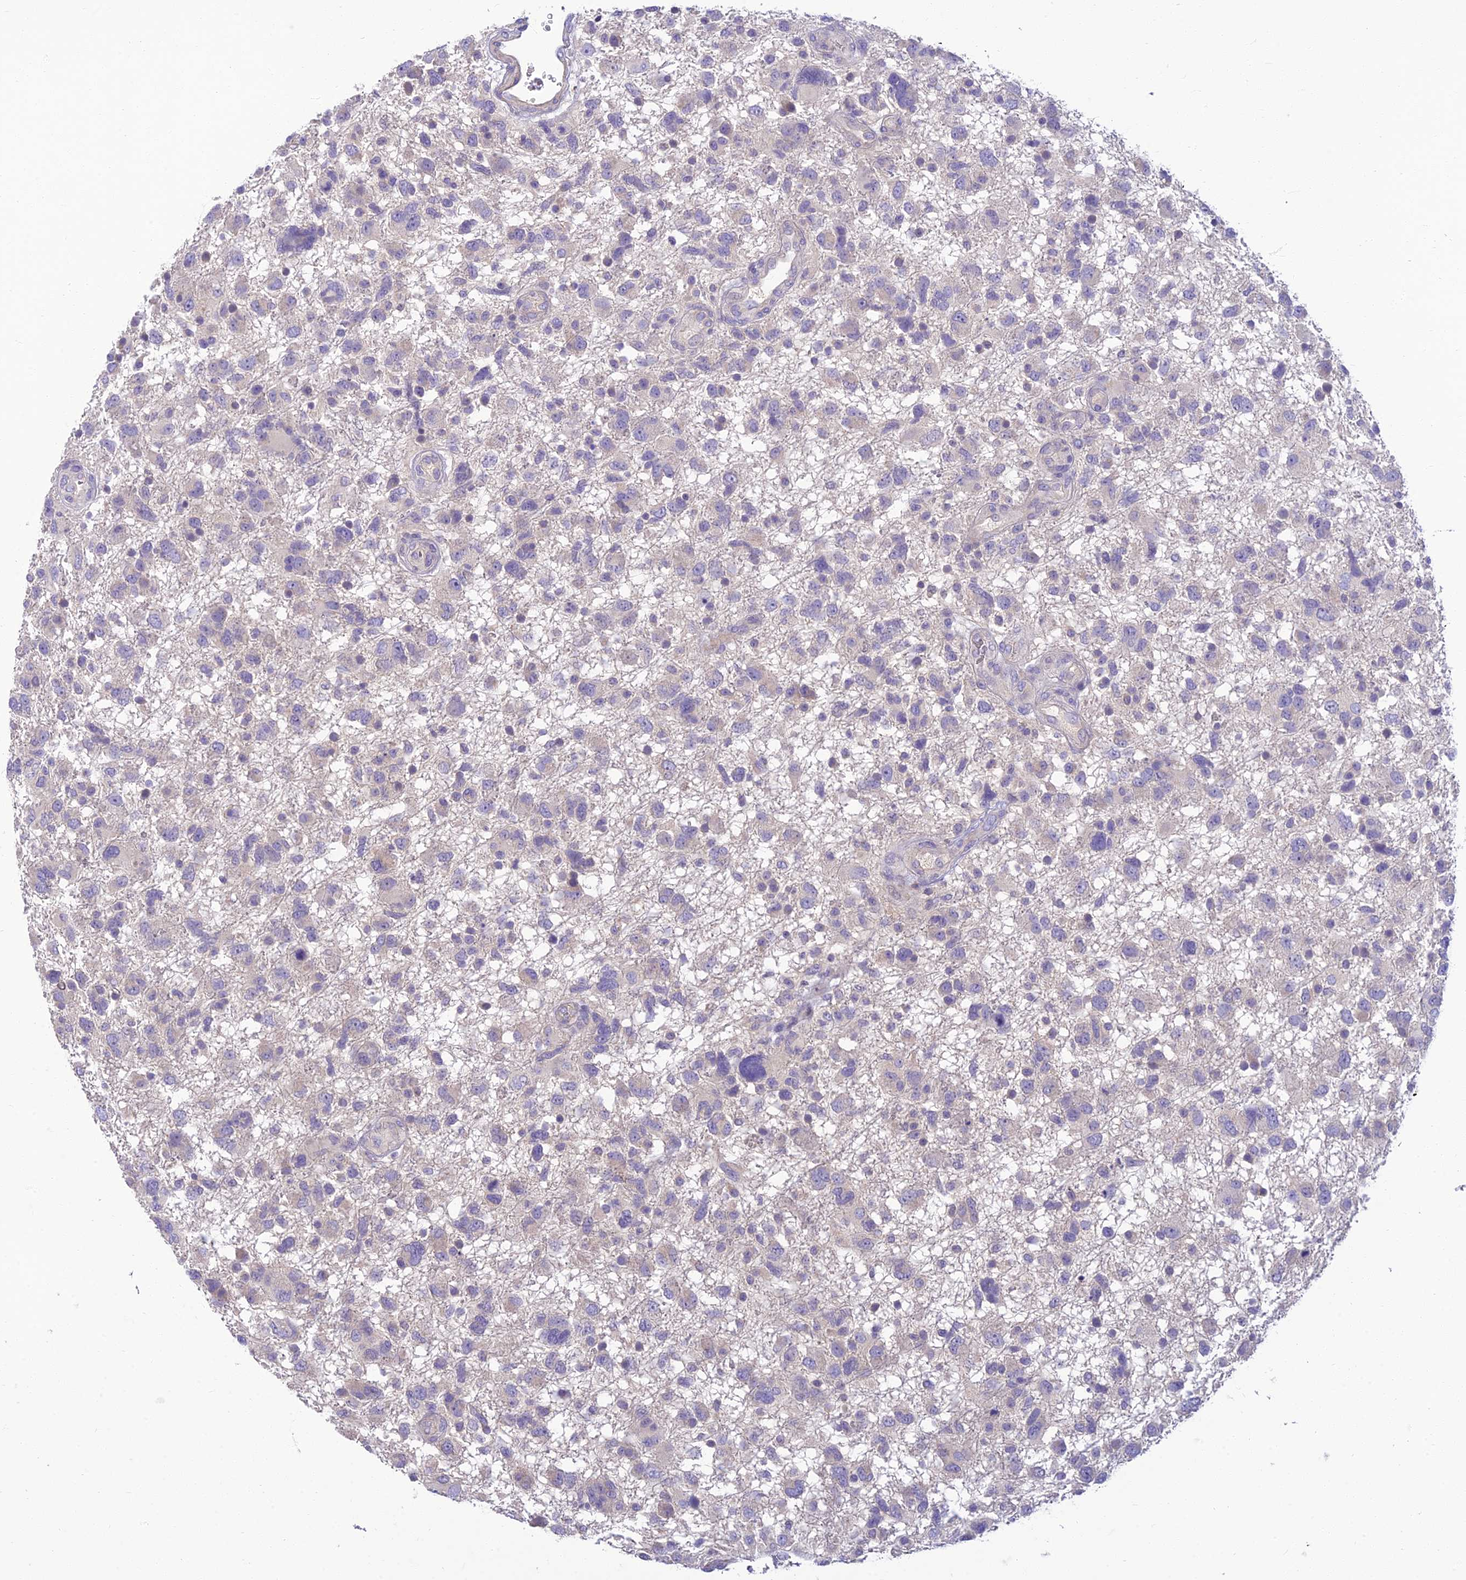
{"staining": {"intensity": "negative", "quantity": "none", "location": "none"}, "tissue": "glioma", "cell_type": "Tumor cells", "image_type": "cancer", "snomed": [{"axis": "morphology", "description": "Glioma, malignant, High grade"}, {"axis": "topography", "description": "Brain"}], "caption": "Immunohistochemical staining of malignant high-grade glioma exhibits no significant staining in tumor cells. The staining was performed using DAB to visualize the protein expression in brown, while the nuclei were stained in blue with hematoxylin (Magnification: 20x).", "gene": "CLIP4", "patient": {"sex": "male", "age": 61}}